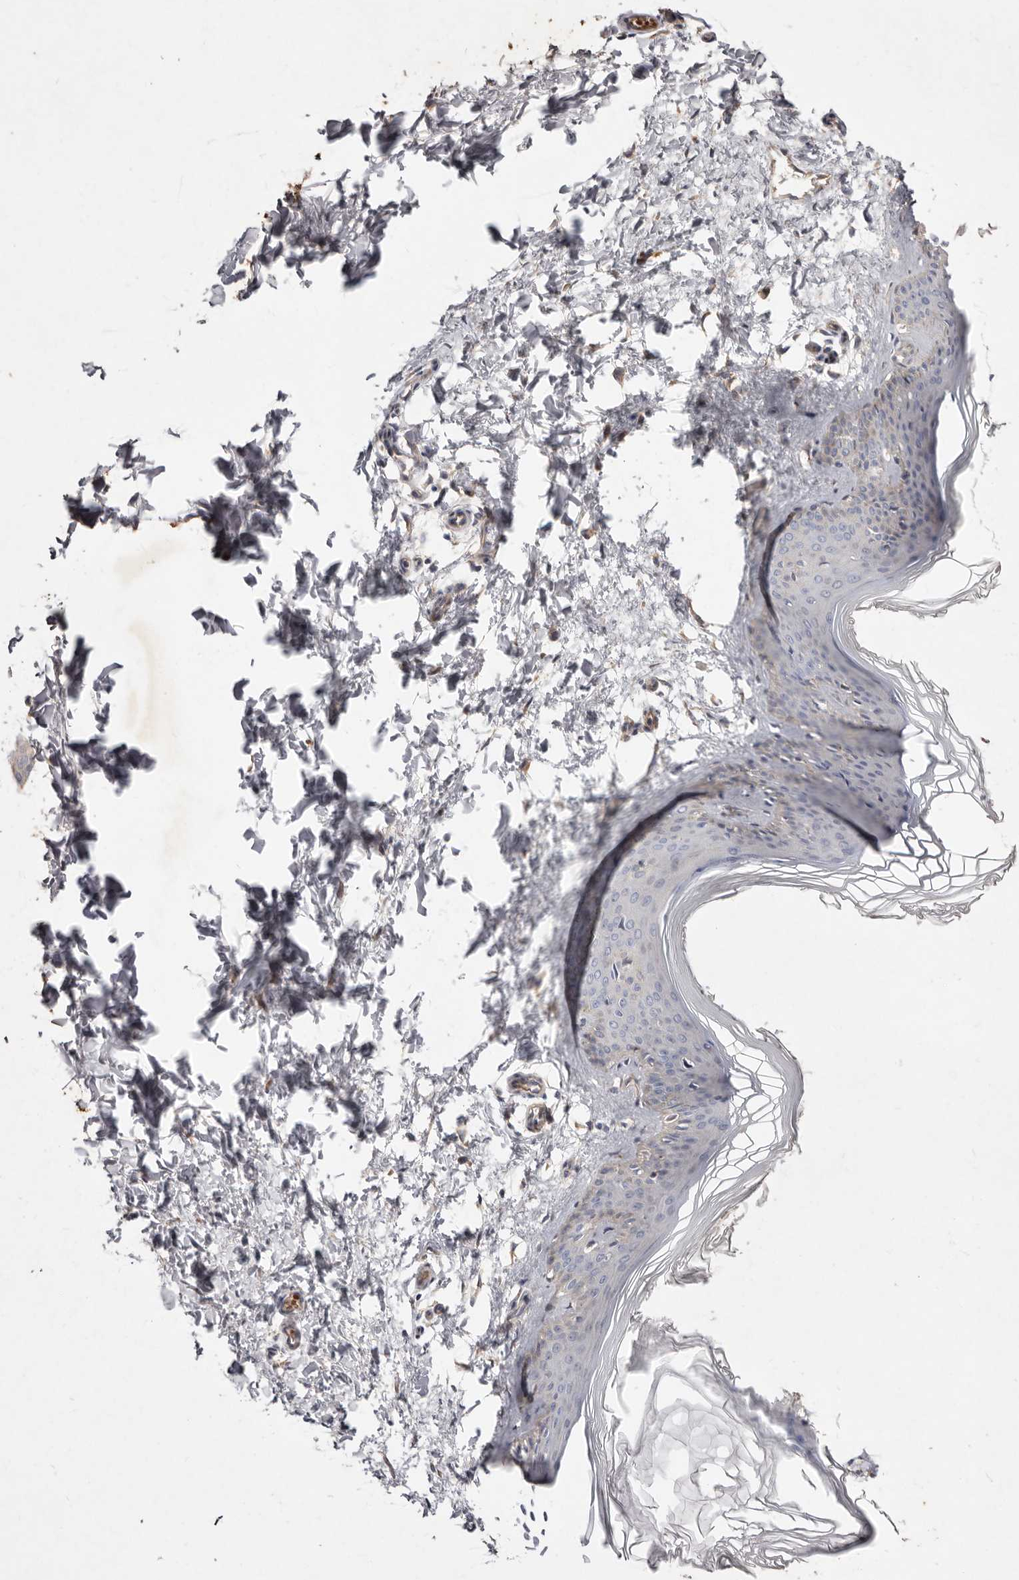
{"staining": {"intensity": "negative", "quantity": "none", "location": "none"}, "tissue": "skin", "cell_type": "Fibroblasts", "image_type": "normal", "snomed": [{"axis": "morphology", "description": "Normal tissue, NOS"}, {"axis": "topography", "description": "Skin"}], "caption": "The micrograph displays no staining of fibroblasts in benign skin. (Brightfield microscopy of DAB IHC at high magnification).", "gene": "SLC25A20", "patient": {"sex": "female", "age": 27}}